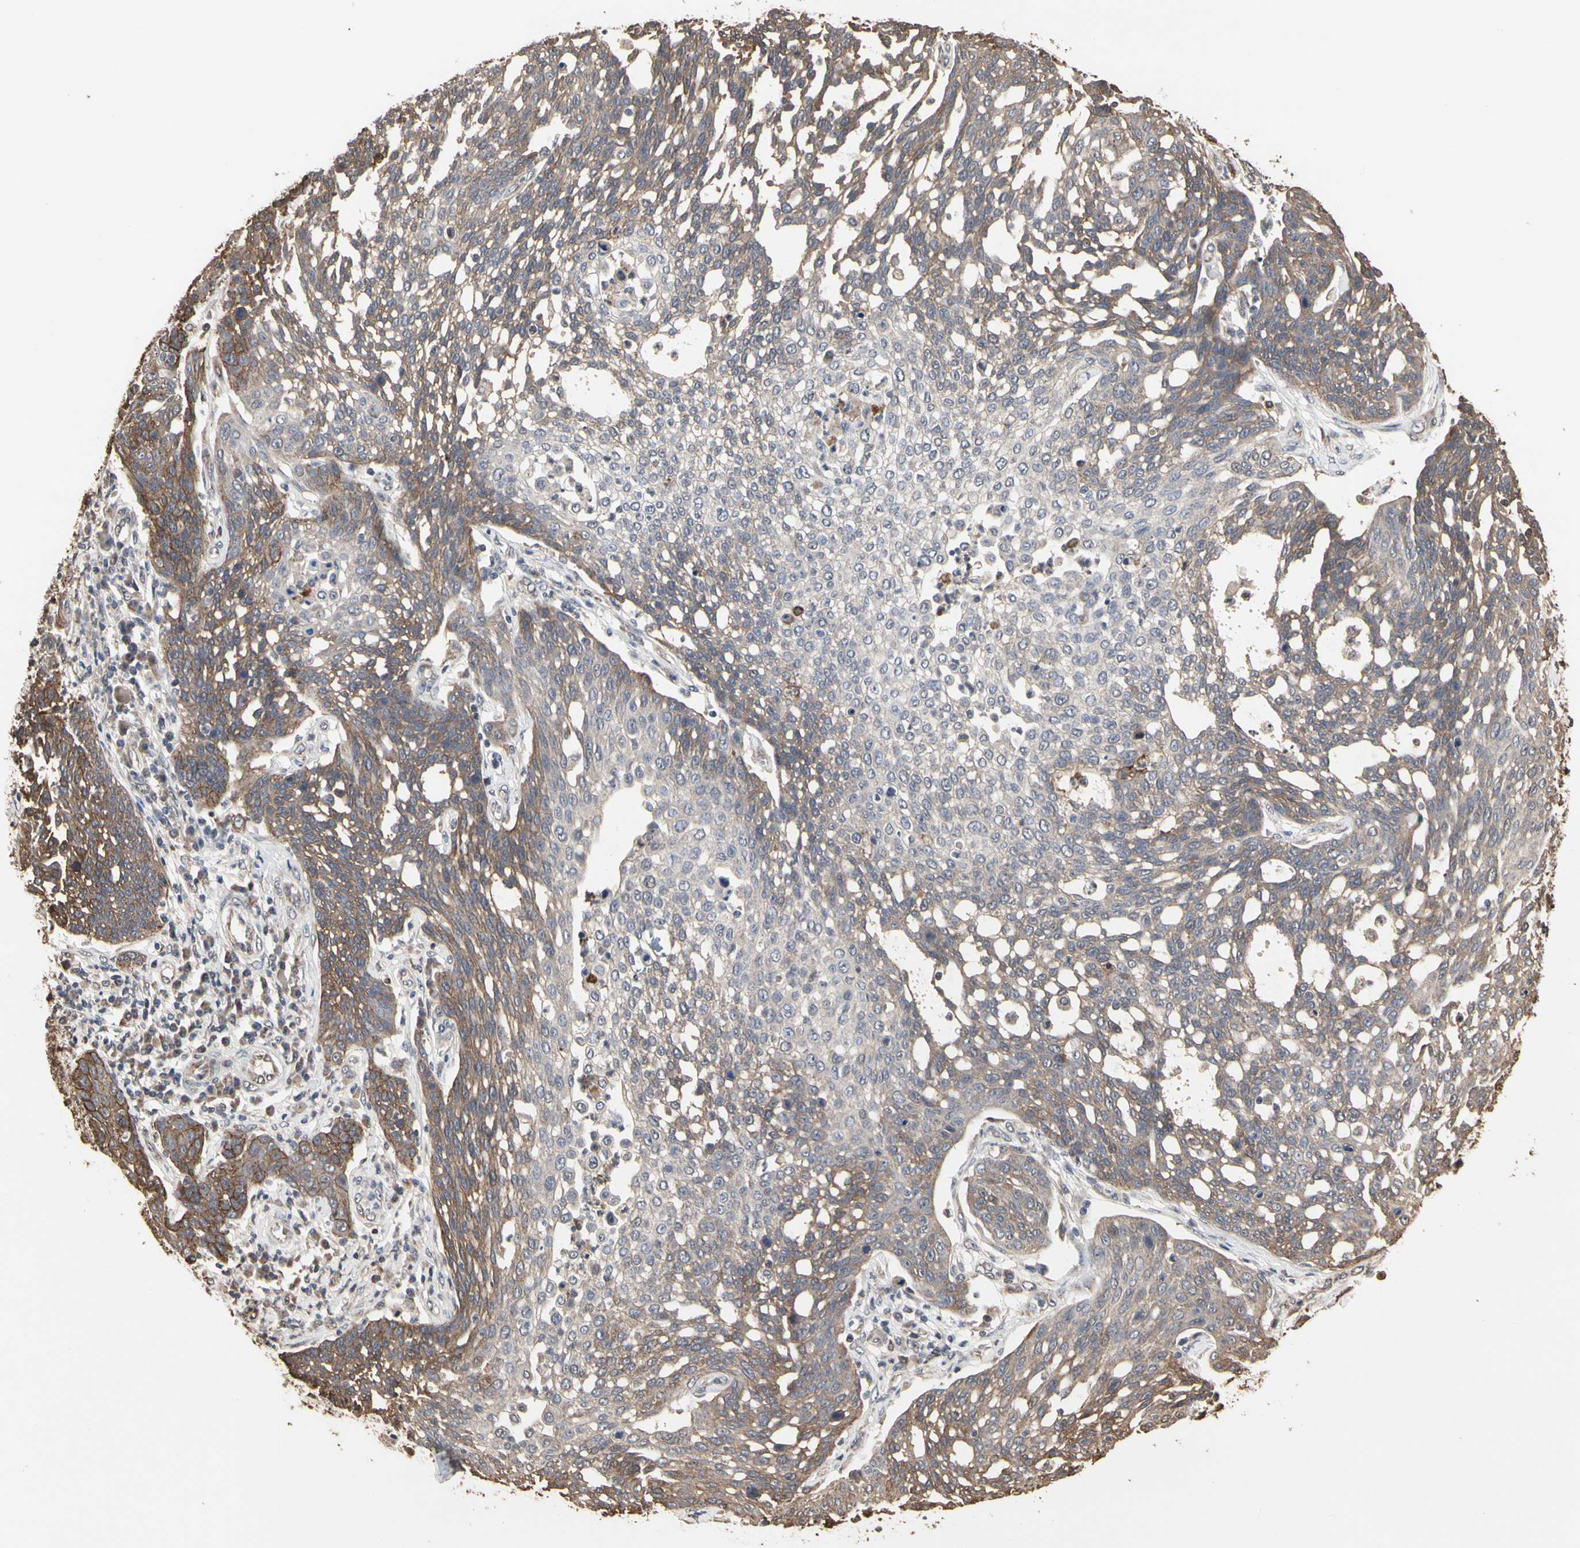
{"staining": {"intensity": "moderate", "quantity": "25%-75%", "location": "cytoplasmic/membranous"}, "tissue": "cervical cancer", "cell_type": "Tumor cells", "image_type": "cancer", "snomed": [{"axis": "morphology", "description": "Squamous cell carcinoma, NOS"}, {"axis": "topography", "description": "Cervix"}], "caption": "An IHC image of tumor tissue is shown. Protein staining in brown highlights moderate cytoplasmic/membranous positivity in cervical squamous cell carcinoma within tumor cells.", "gene": "TAOK1", "patient": {"sex": "female", "age": 34}}